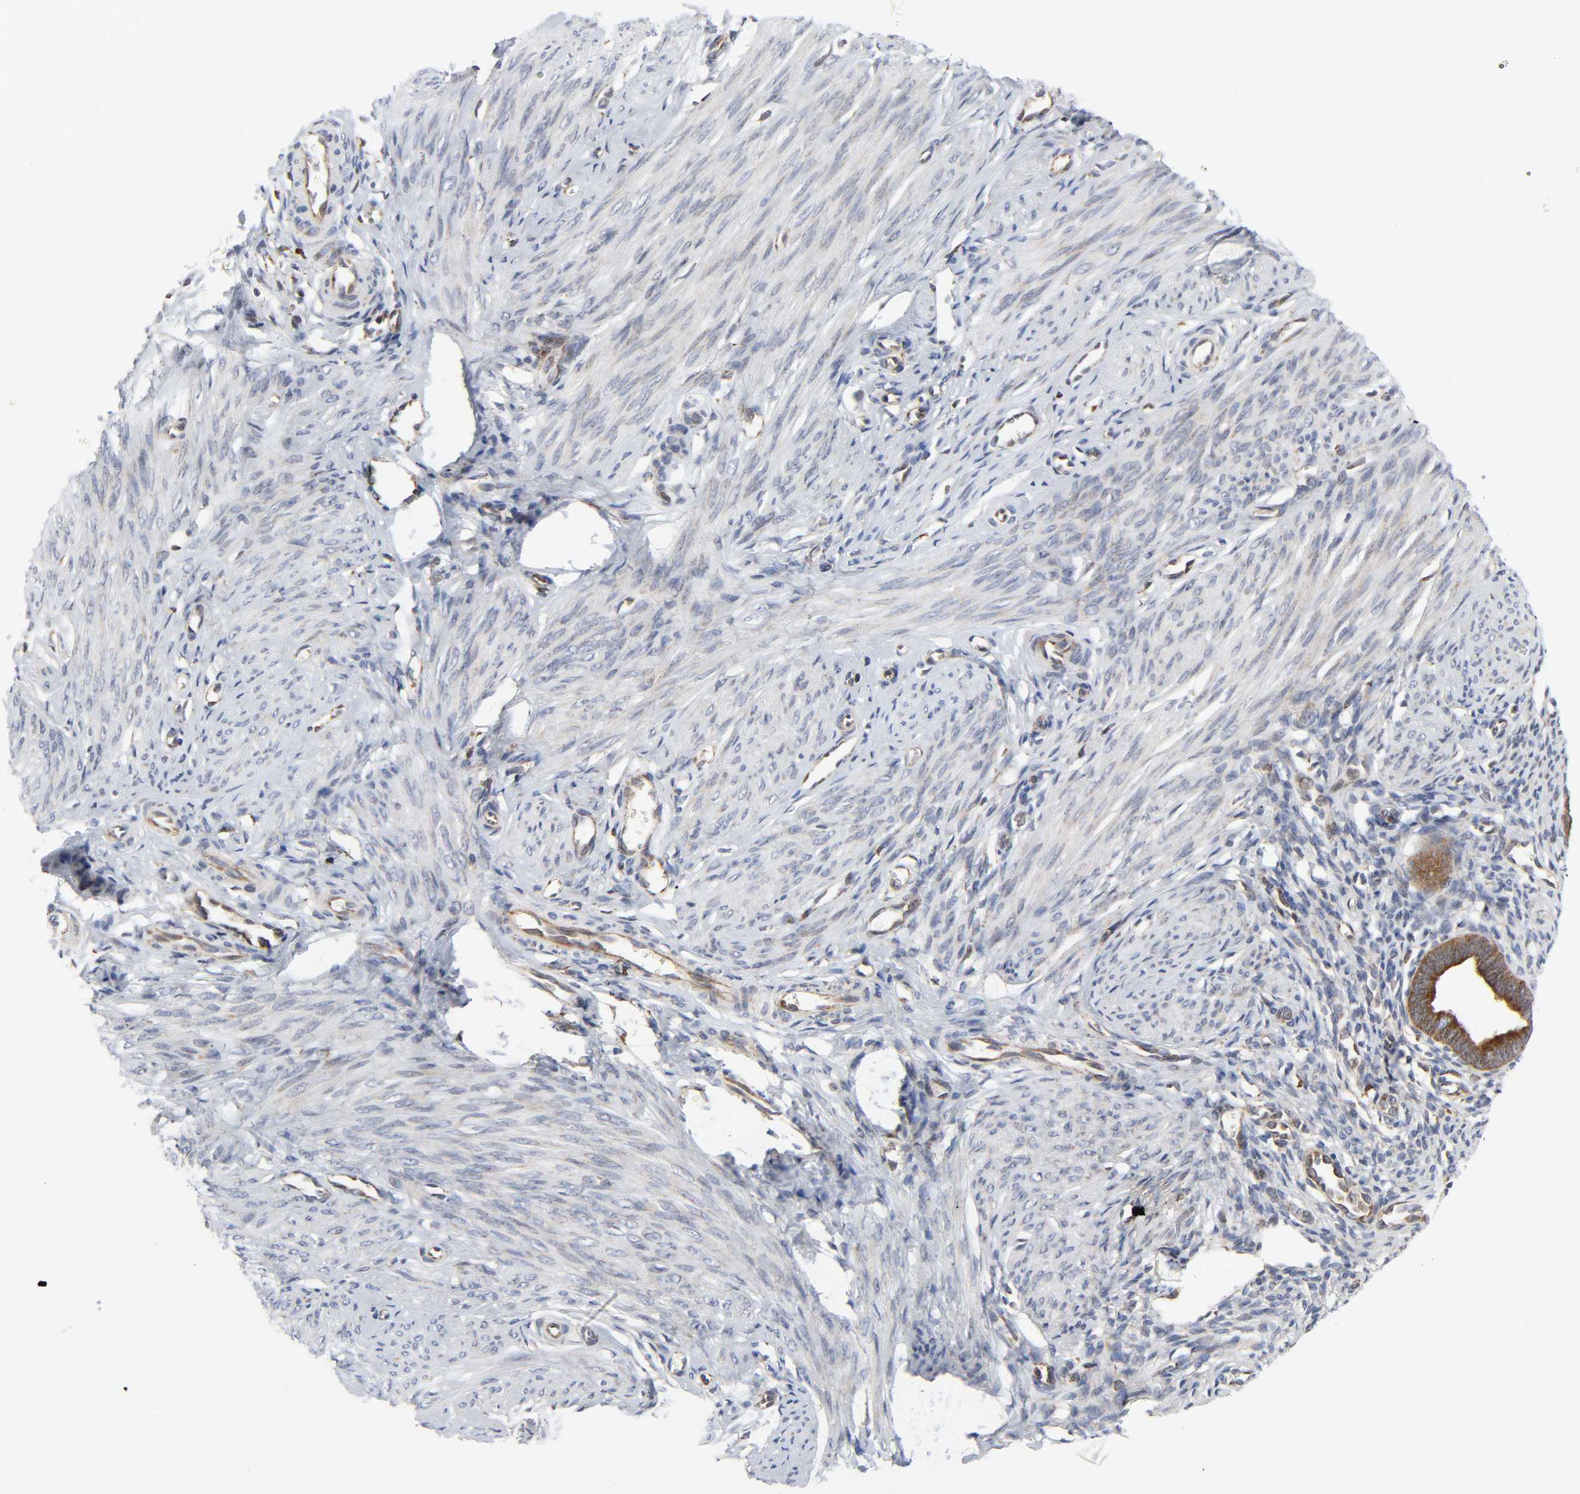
{"staining": {"intensity": "weak", "quantity": "25%-75%", "location": "cytoplasmic/membranous"}, "tissue": "endometrium", "cell_type": "Cells in endometrial stroma", "image_type": "normal", "snomed": [{"axis": "morphology", "description": "Normal tissue, NOS"}, {"axis": "topography", "description": "Endometrium"}], "caption": "Immunohistochemical staining of unremarkable endometrium shows 25%-75% levels of weak cytoplasmic/membranous protein expression in about 25%-75% of cells in endometrial stroma. (DAB (3,3'-diaminobenzidine) IHC with brightfield microscopy, high magnification).", "gene": "BAX", "patient": {"sex": "female", "age": 27}}